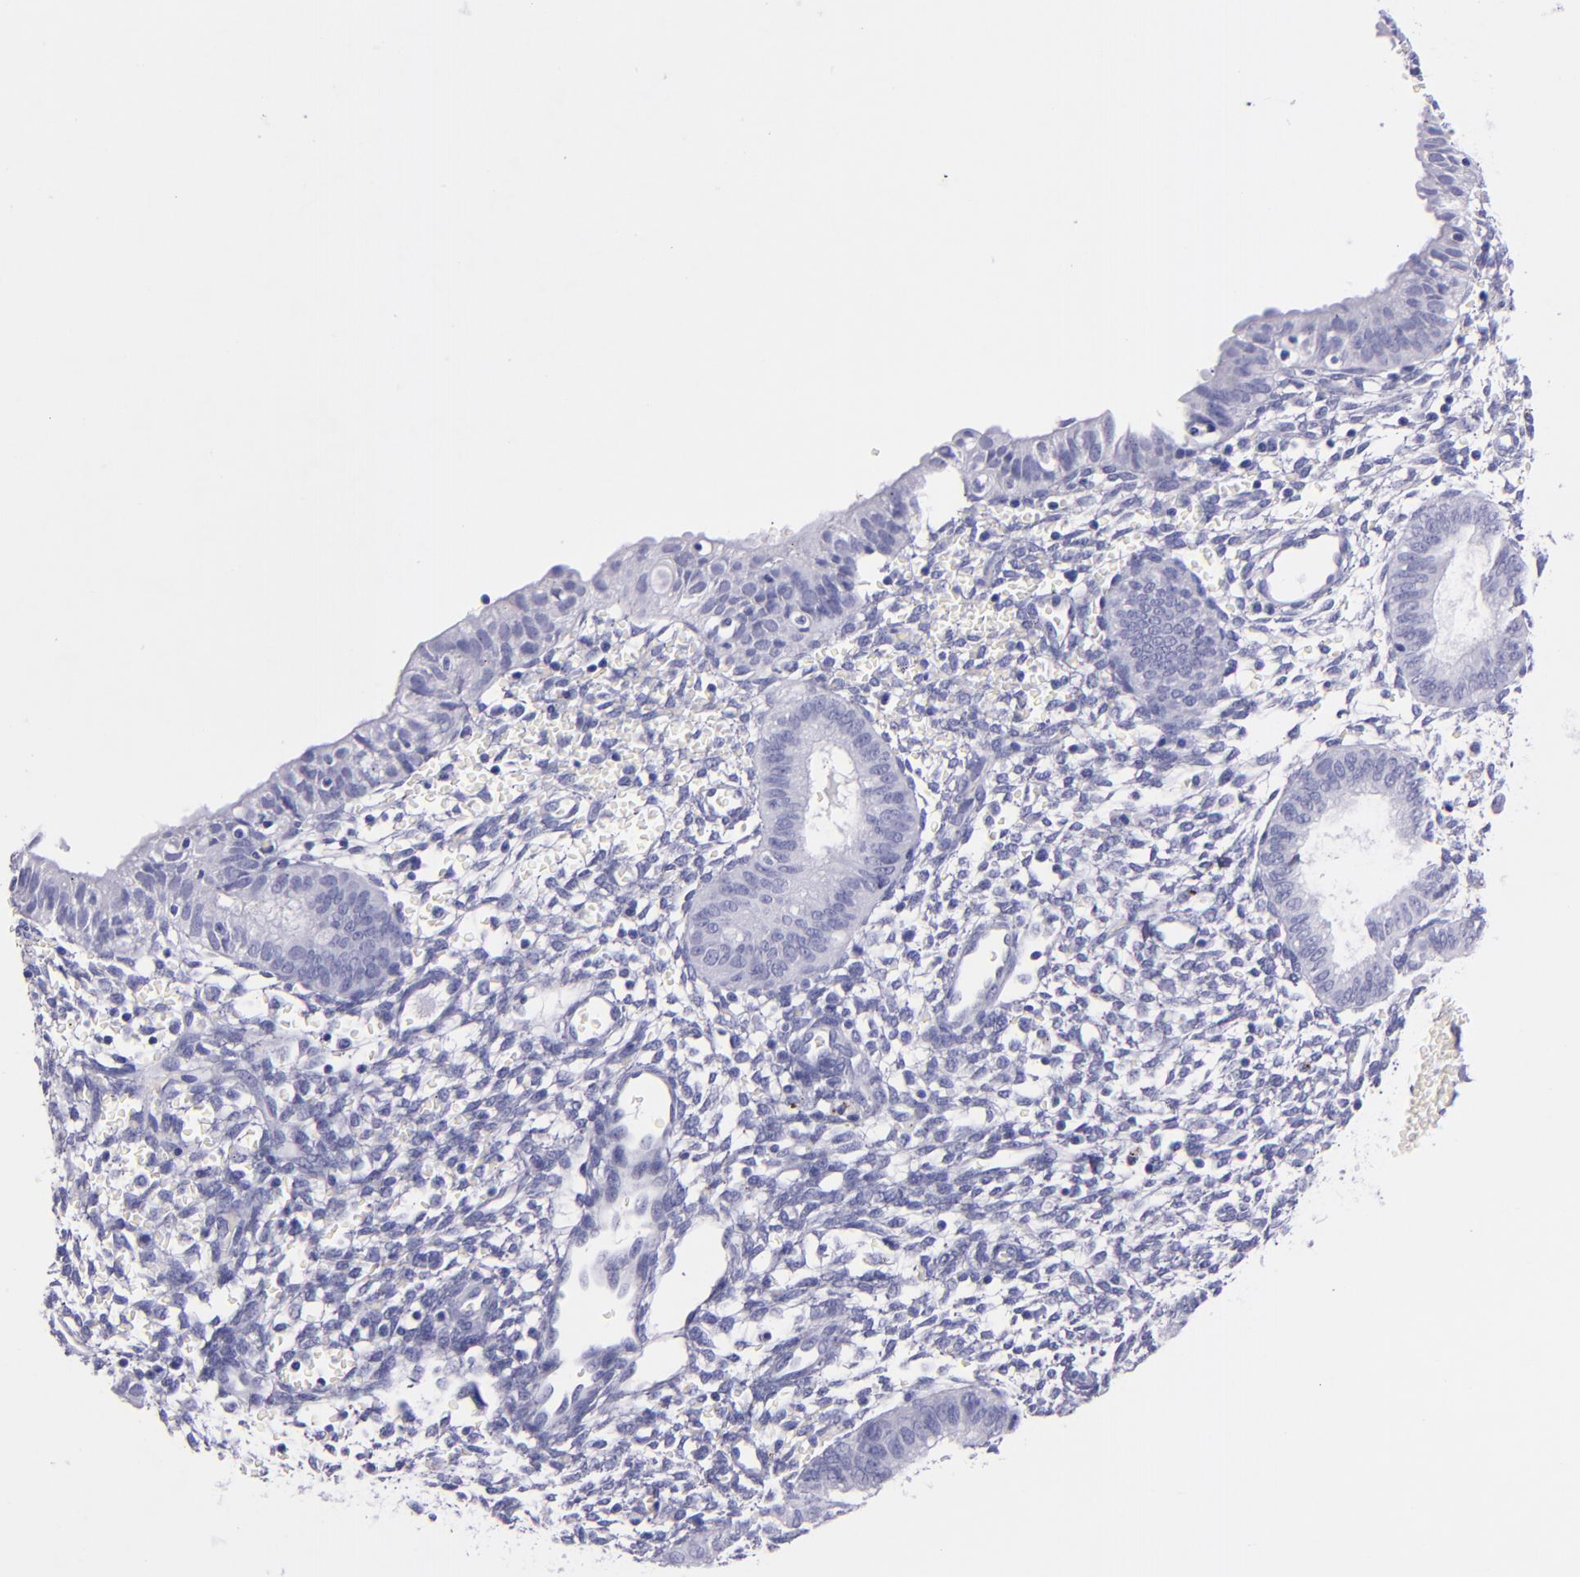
{"staining": {"intensity": "negative", "quantity": "none", "location": "none"}, "tissue": "endometrium", "cell_type": "Cells in endometrial stroma", "image_type": "normal", "snomed": [{"axis": "morphology", "description": "Normal tissue, NOS"}, {"axis": "topography", "description": "Endometrium"}], "caption": "This is a micrograph of immunohistochemistry (IHC) staining of normal endometrium, which shows no expression in cells in endometrial stroma.", "gene": "SFTPB", "patient": {"sex": "female", "age": 61}}